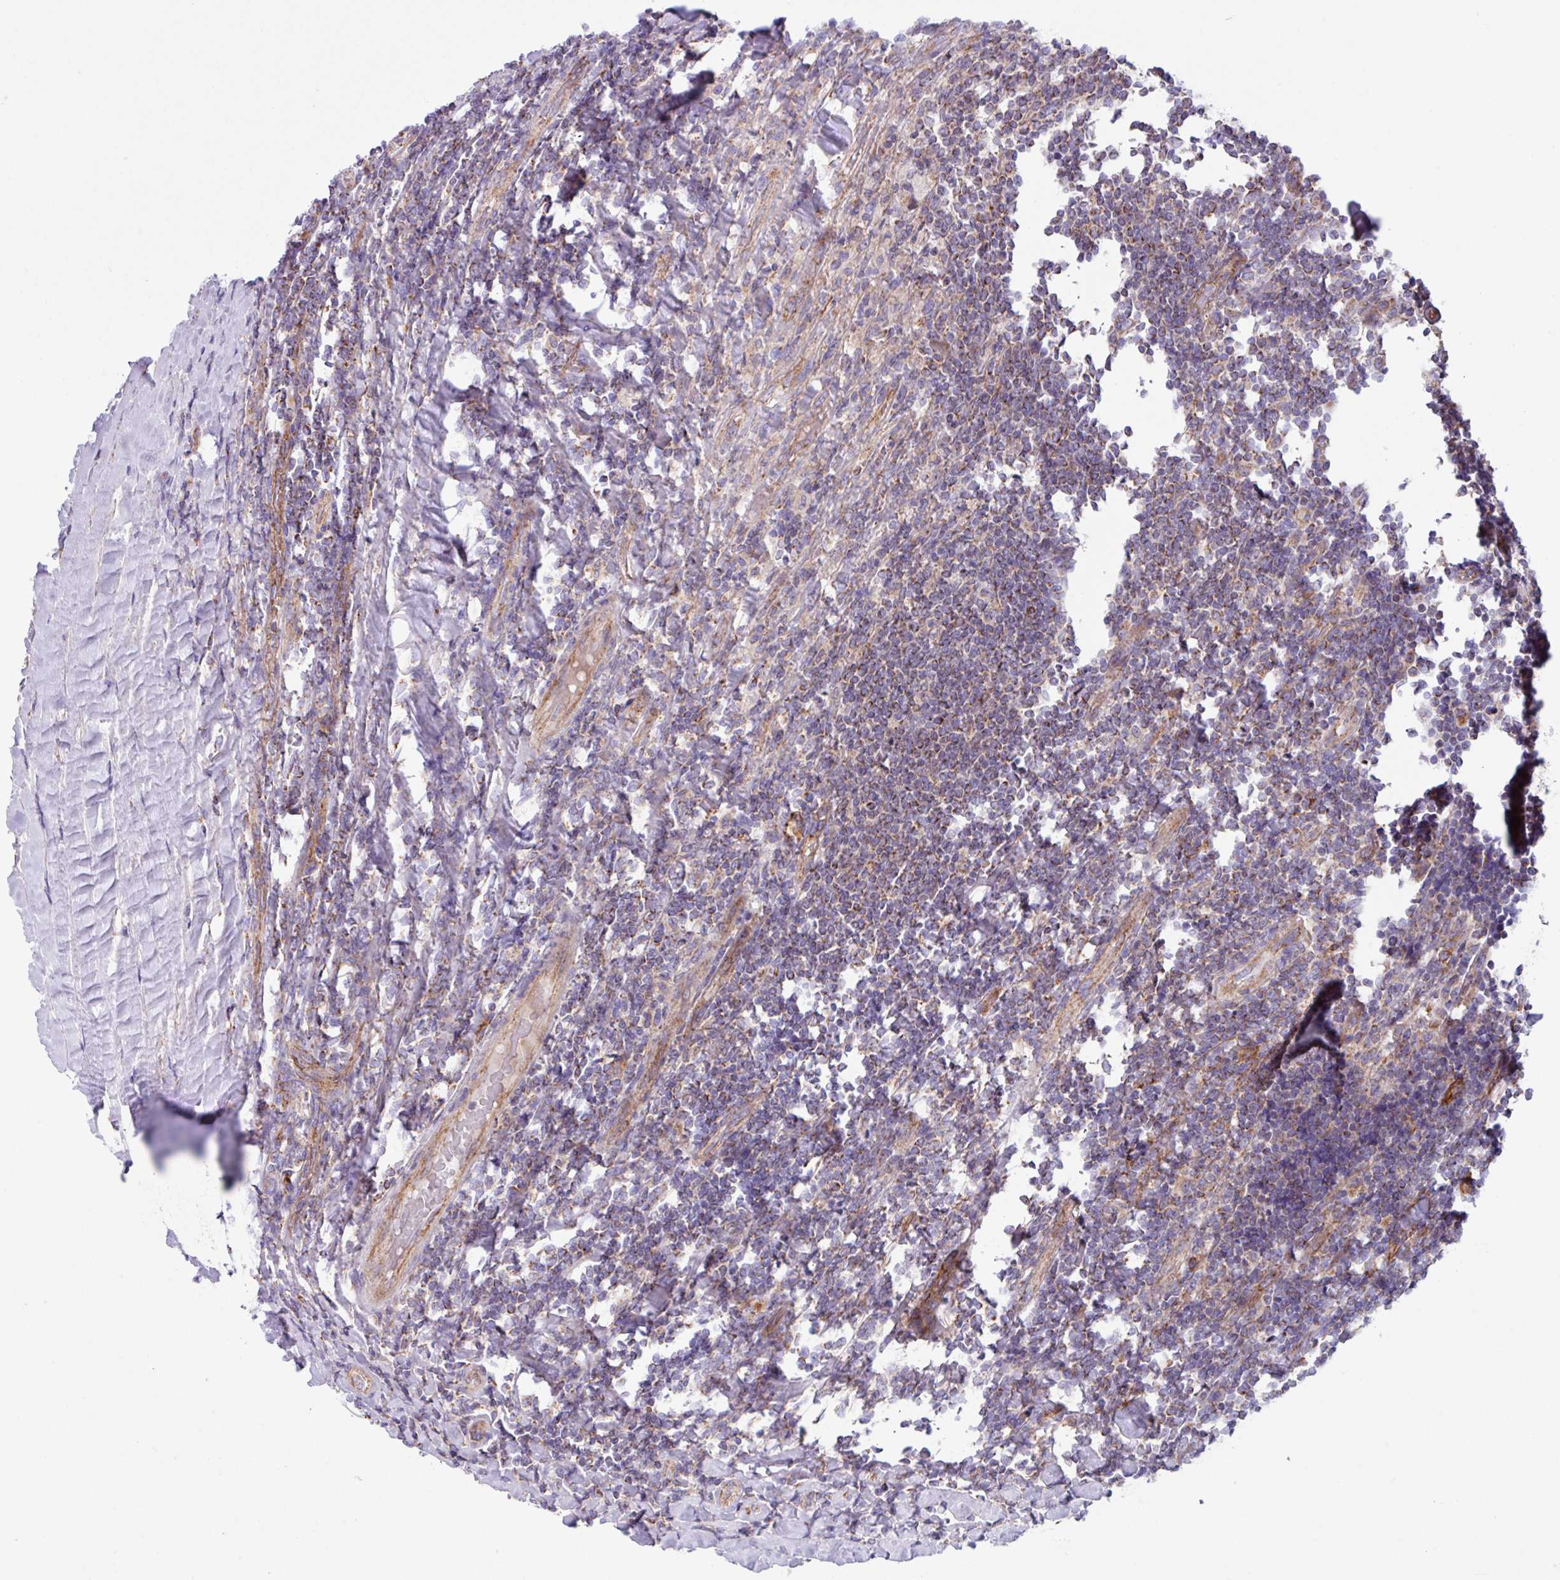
{"staining": {"intensity": "moderate", "quantity": "25%-75%", "location": "cytoplasmic/membranous"}, "tissue": "lymphoma", "cell_type": "Tumor cells", "image_type": "cancer", "snomed": [{"axis": "morphology", "description": "Malignant lymphoma, non-Hodgkin's type, Low grade"}, {"axis": "topography", "description": "Lymph node"}], "caption": "Human malignant lymphoma, non-Hodgkin's type (low-grade) stained with a protein marker exhibits moderate staining in tumor cells.", "gene": "OTULIN", "patient": {"sex": "male", "age": 52}}